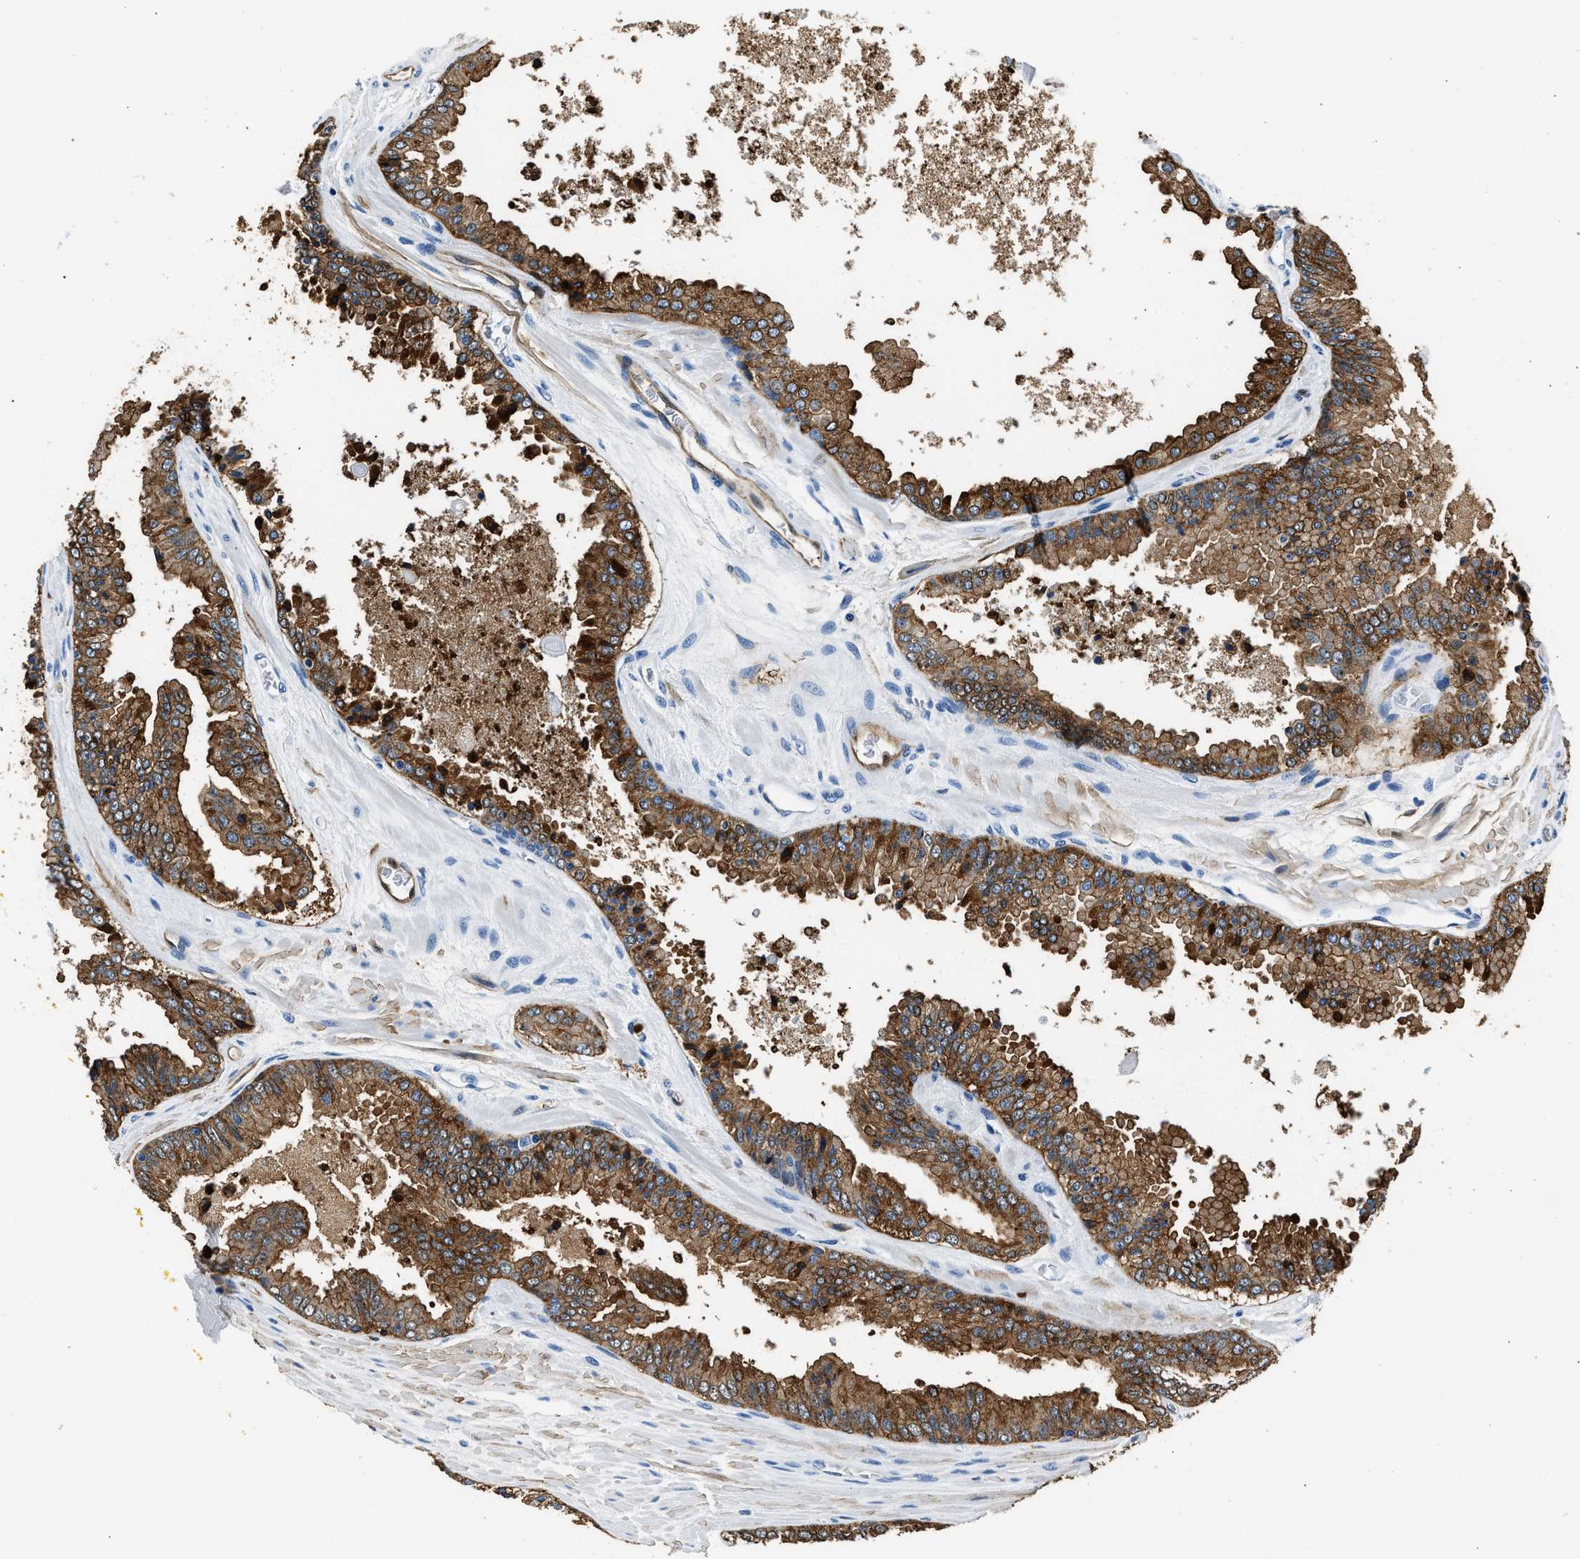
{"staining": {"intensity": "moderate", "quantity": ">75%", "location": "cytoplasmic/membranous"}, "tissue": "prostate cancer", "cell_type": "Tumor cells", "image_type": "cancer", "snomed": [{"axis": "morphology", "description": "Adenocarcinoma, High grade"}, {"axis": "topography", "description": "Prostate"}], "caption": "Immunohistochemistry image of neoplastic tissue: prostate cancer (adenocarcinoma (high-grade)) stained using immunohistochemistry shows medium levels of moderate protein expression localized specifically in the cytoplasmic/membranous of tumor cells, appearing as a cytoplasmic/membranous brown color.", "gene": "ANXA3", "patient": {"sex": "male", "age": 65}}